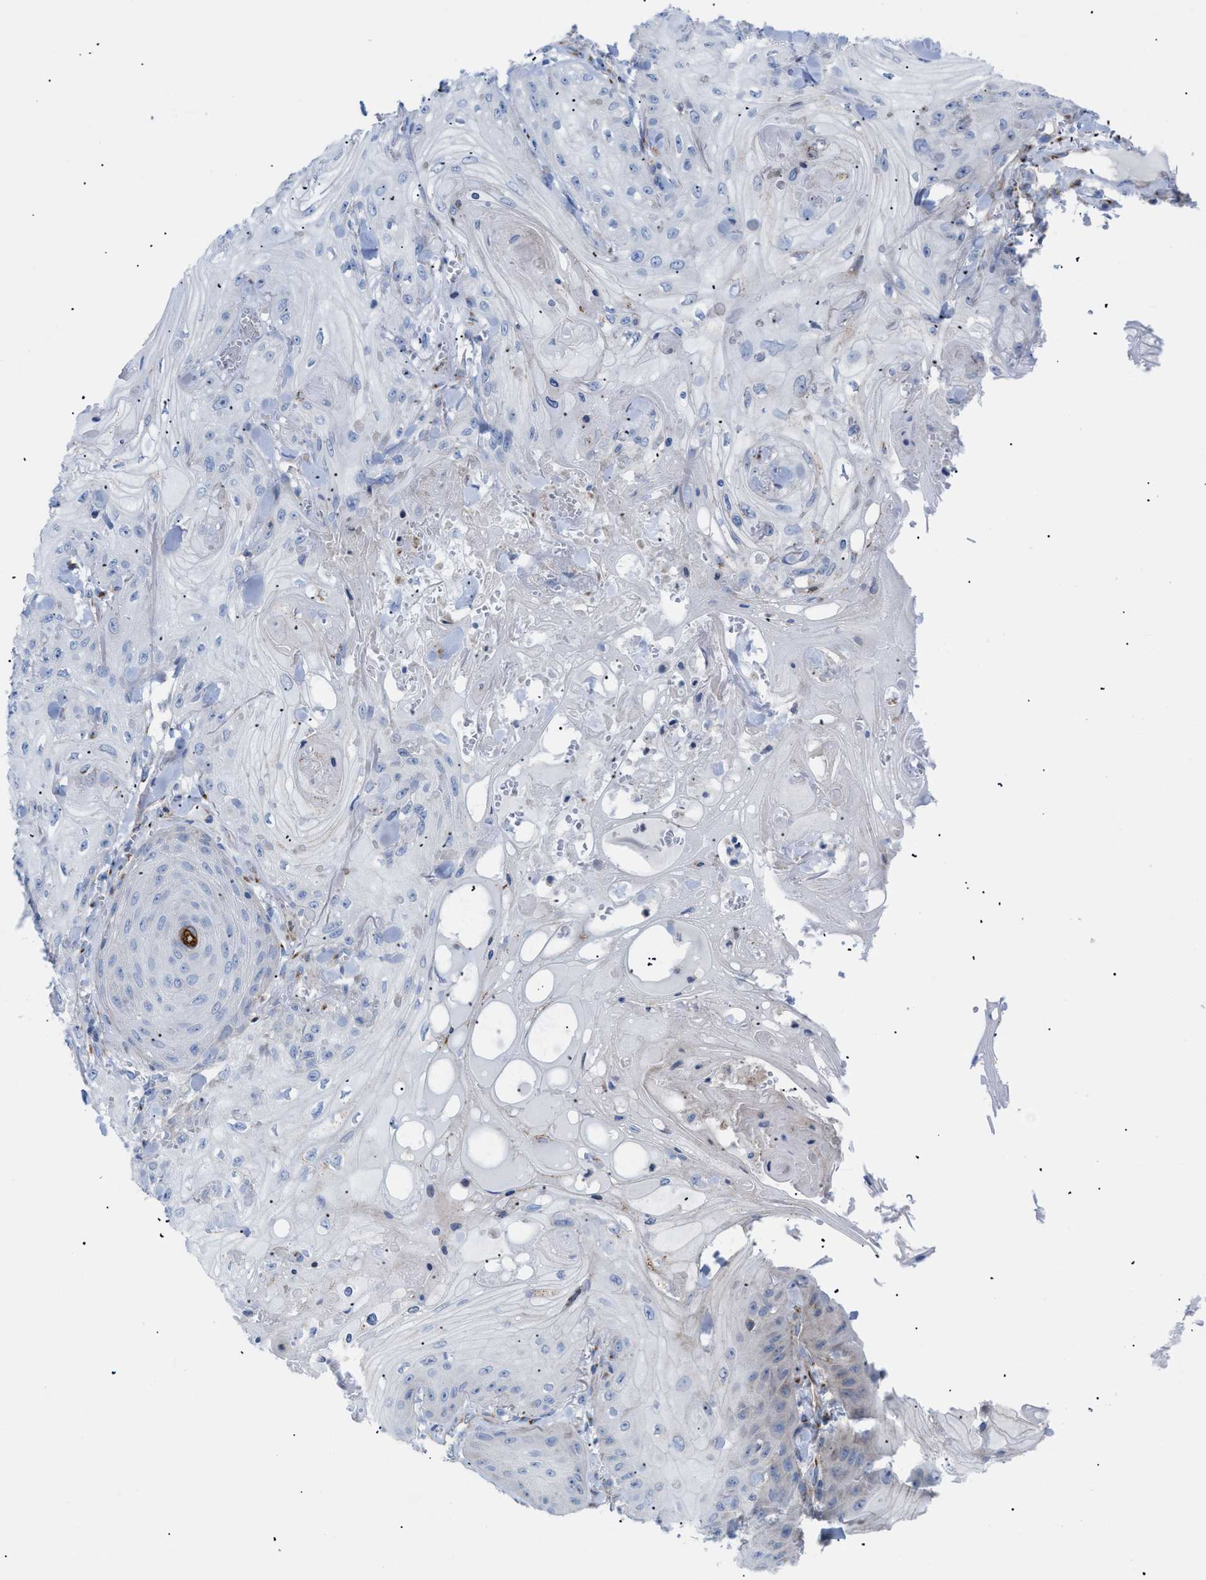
{"staining": {"intensity": "negative", "quantity": "none", "location": "none"}, "tissue": "skin cancer", "cell_type": "Tumor cells", "image_type": "cancer", "snomed": [{"axis": "morphology", "description": "Squamous cell carcinoma, NOS"}, {"axis": "topography", "description": "Skin"}], "caption": "High magnification brightfield microscopy of skin cancer (squamous cell carcinoma) stained with DAB (3,3'-diaminobenzidine) (brown) and counterstained with hematoxylin (blue): tumor cells show no significant positivity.", "gene": "TMEM17", "patient": {"sex": "male", "age": 74}}